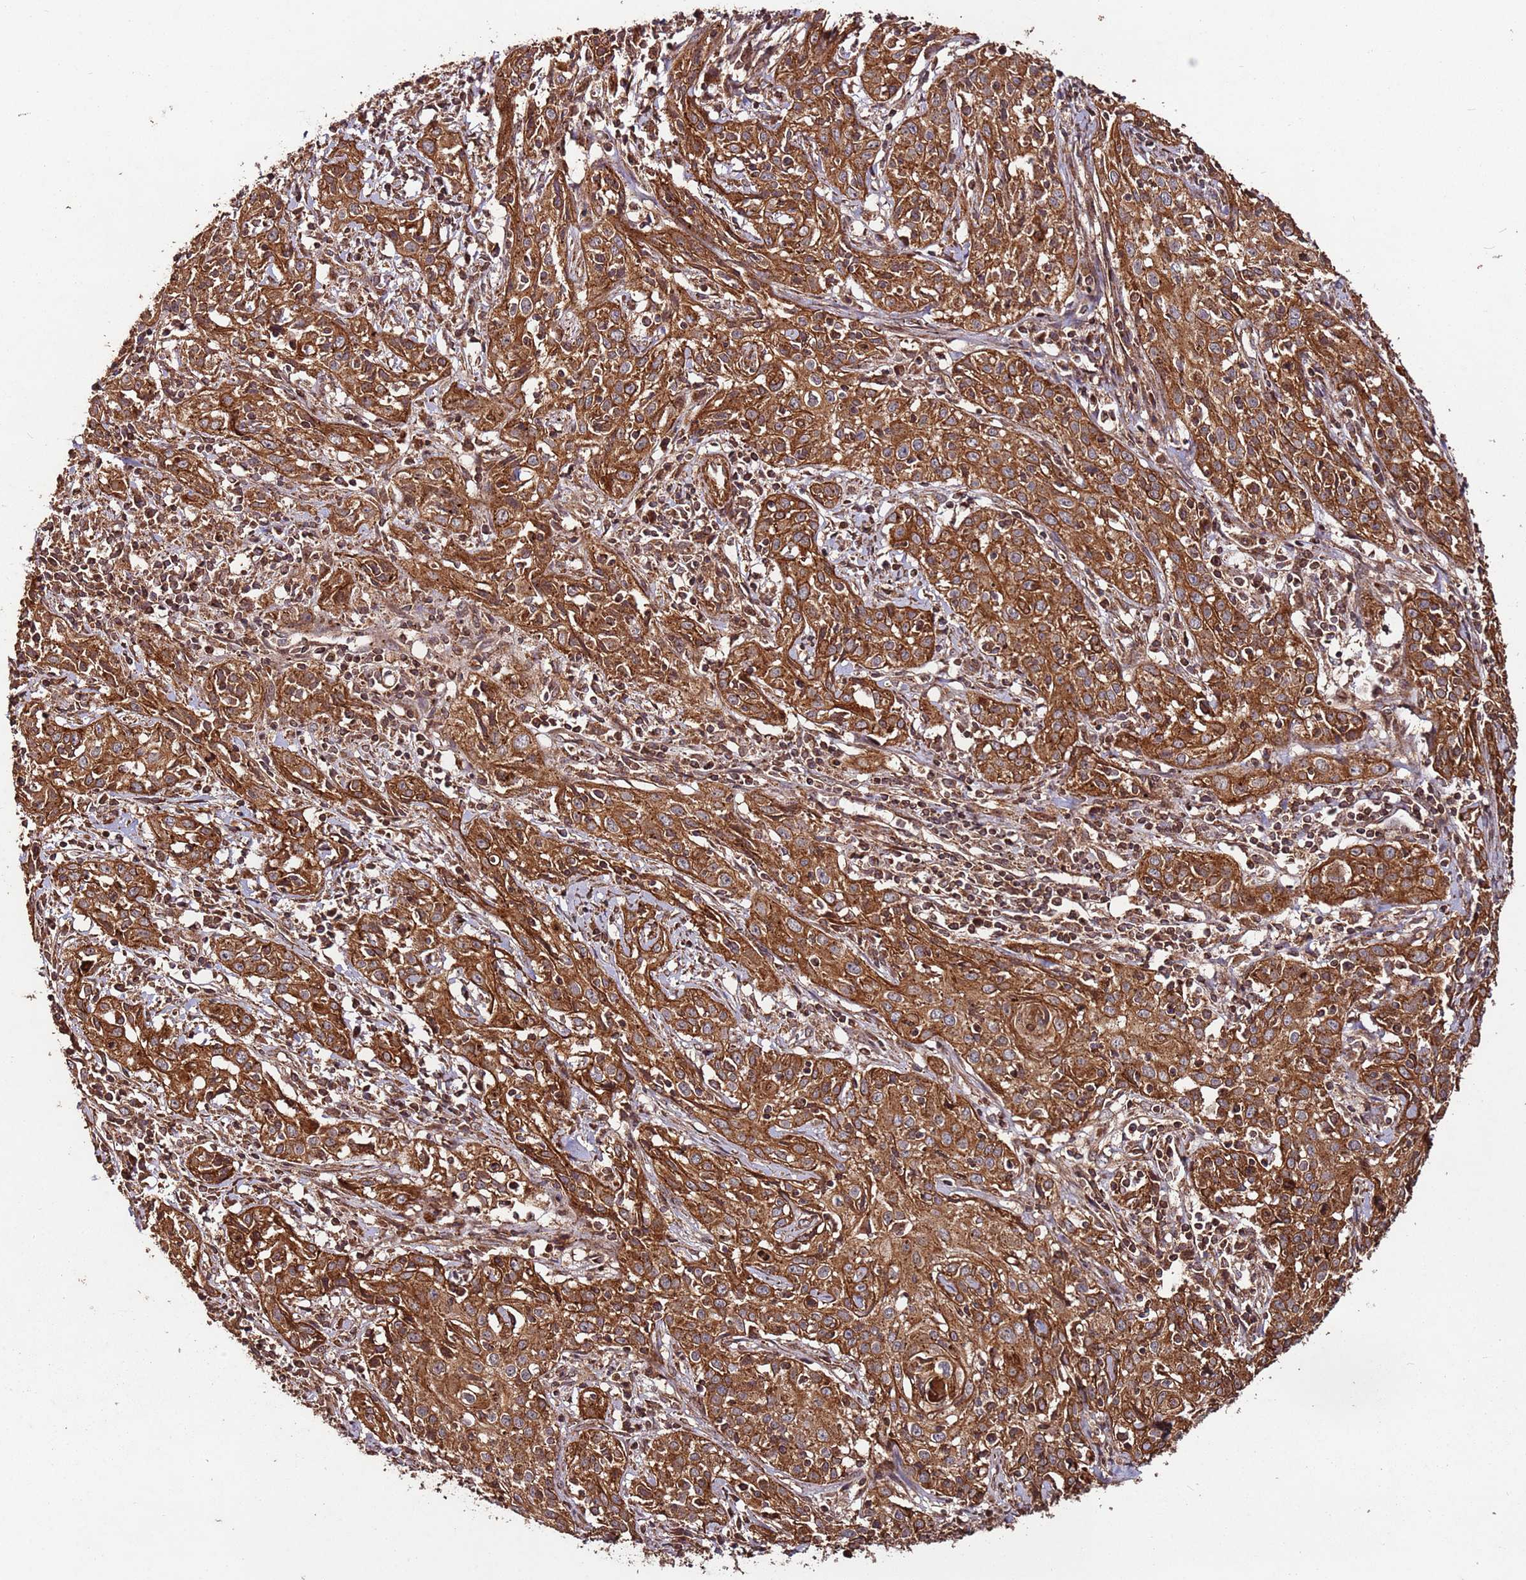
{"staining": {"intensity": "strong", "quantity": ">75%", "location": "cytoplasmic/membranous"}, "tissue": "cervical cancer", "cell_type": "Tumor cells", "image_type": "cancer", "snomed": [{"axis": "morphology", "description": "Squamous cell carcinoma, NOS"}, {"axis": "topography", "description": "Cervix"}], "caption": "A brown stain shows strong cytoplasmic/membranous staining of a protein in human squamous cell carcinoma (cervical) tumor cells.", "gene": "FAM186A", "patient": {"sex": "female", "age": 57}}